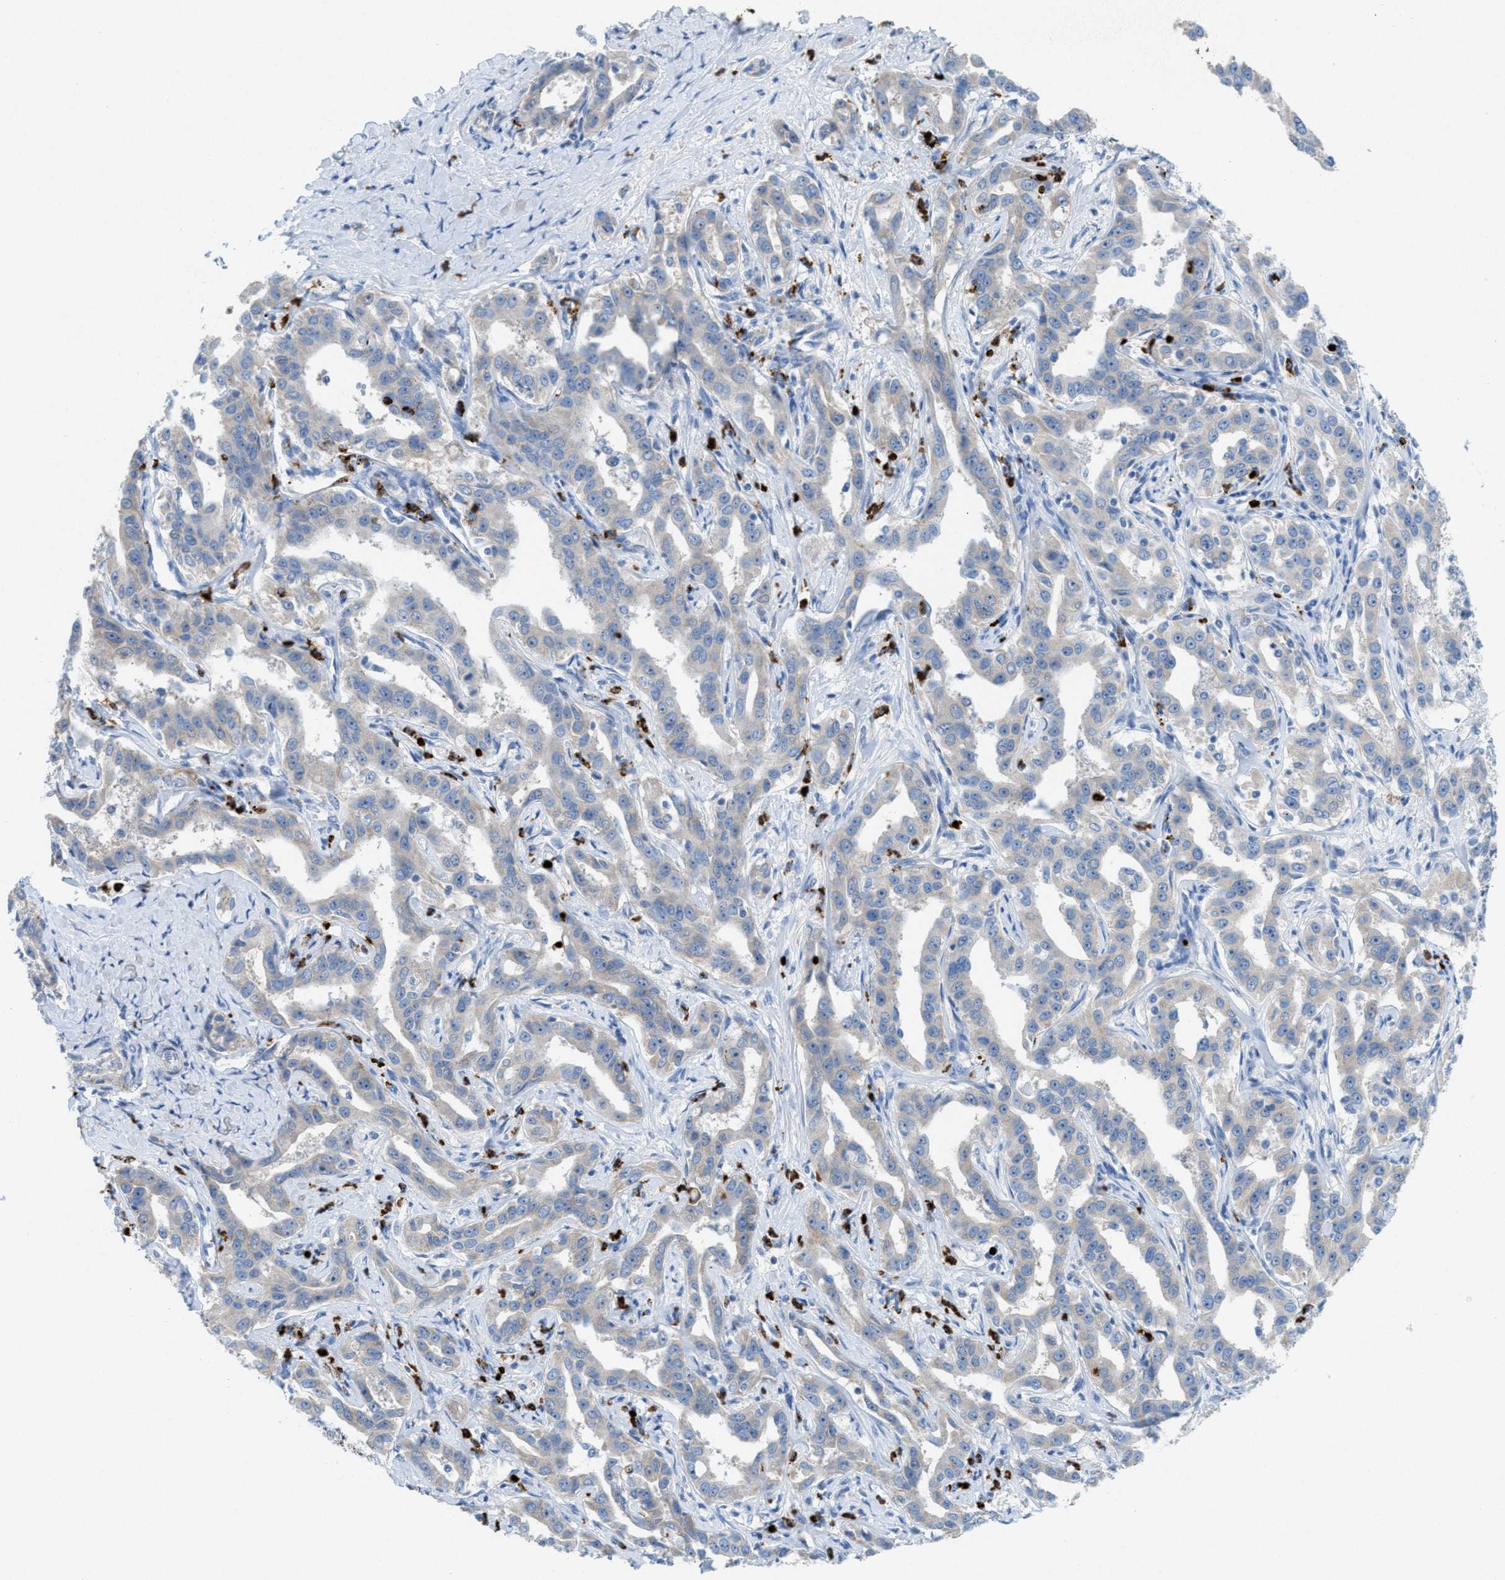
{"staining": {"intensity": "weak", "quantity": "<25%", "location": "cytoplasmic/membranous"}, "tissue": "liver cancer", "cell_type": "Tumor cells", "image_type": "cancer", "snomed": [{"axis": "morphology", "description": "Cholangiocarcinoma"}, {"axis": "topography", "description": "Liver"}], "caption": "Immunohistochemistry photomicrograph of human liver cholangiocarcinoma stained for a protein (brown), which displays no expression in tumor cells. (DAB immunohistochemistry with hematoxylin counter stain).", "gene": "CMTM1", "patient": {"sex": "male", "age": 59}}